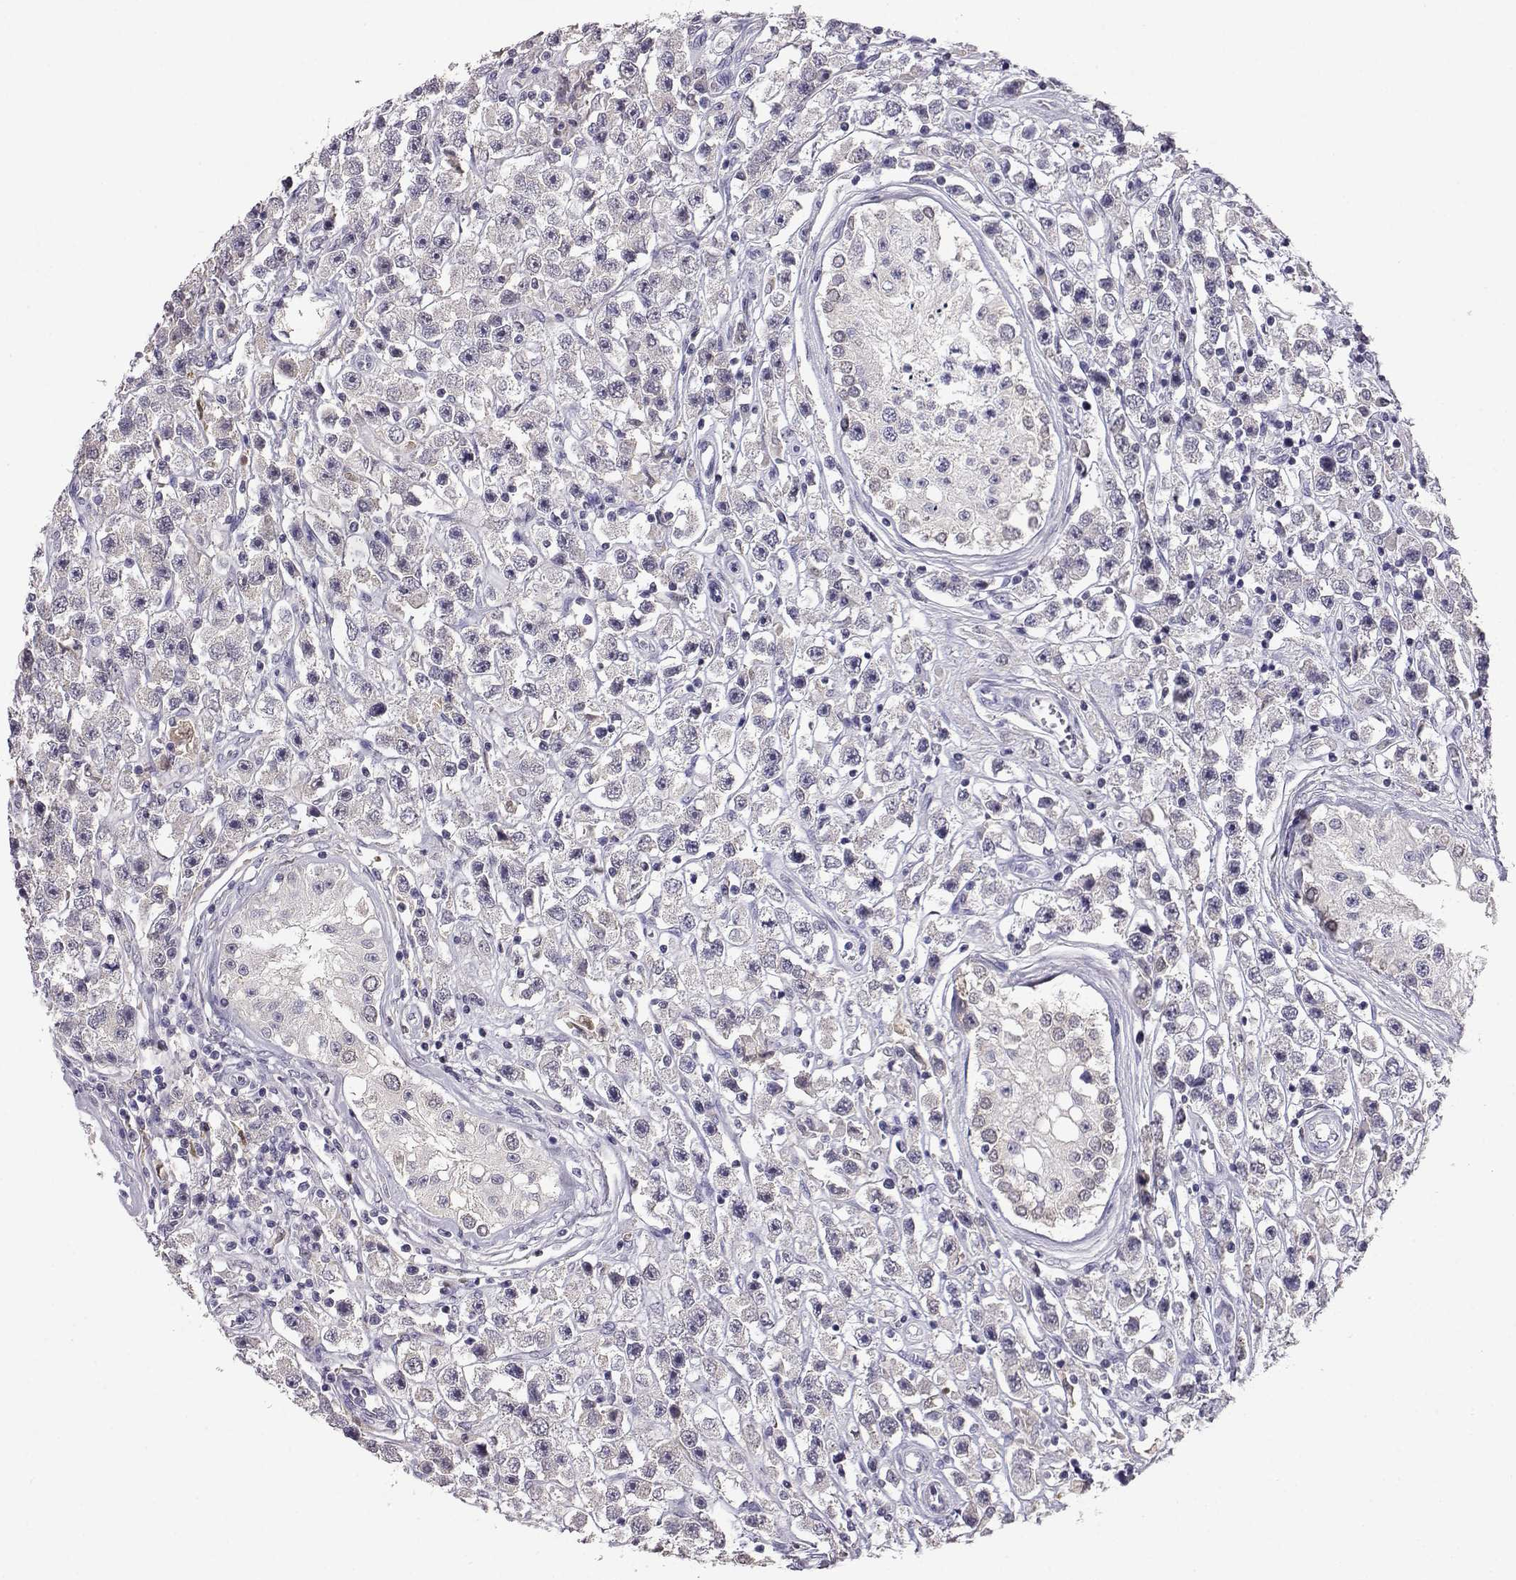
{"staining": {"intensity": "negative", "quantity": "none", "location": "none"}, "tissue": "testis cancer", "cell_type": "Tumor cells", "image_type": "cancer", "snomed": [{"axis": "morphology", "description": "Seminoma, NOS"}, {"axis": "topography", "description": "Testis"}], "caption": "Image shows no protein staining in tumor cells of testis cancer tissue. (DAB immunohistochemistry (IHC) with hematoxylin counter stain).", "gene": "AKR1B1", "patient": {"sex": "male", "age": 45}}